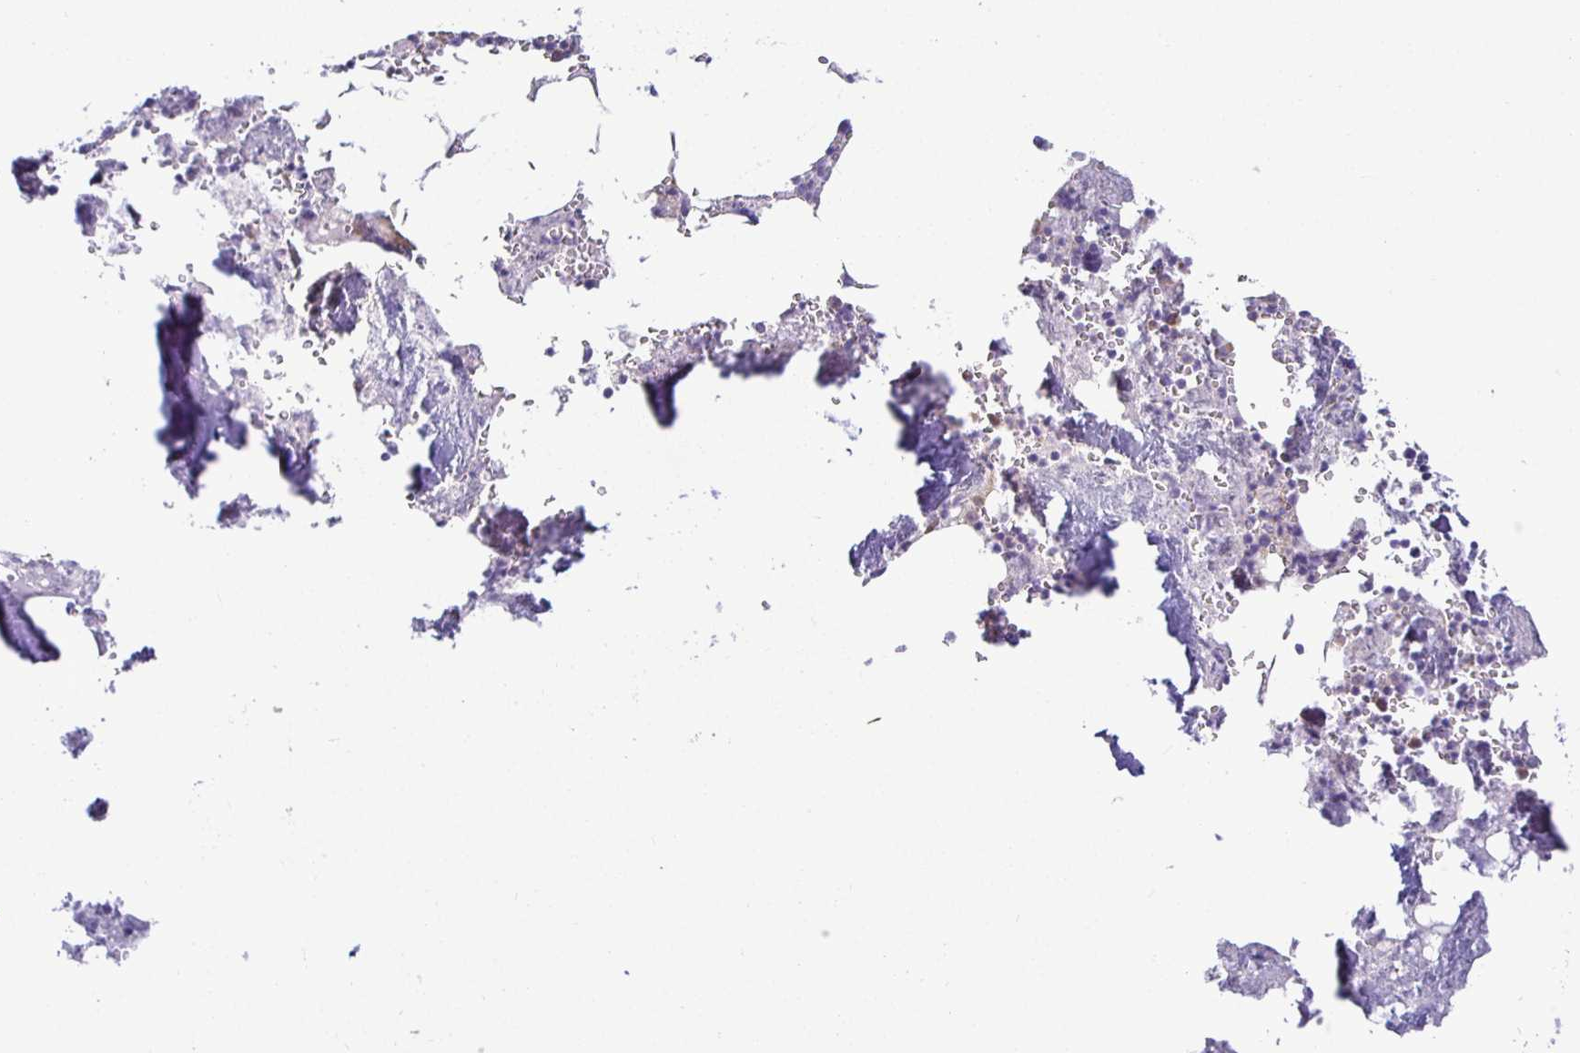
{"staining": {"intensity": "negative", "quantity": "none", "location": "none"}, "tissue": "bone marrow", "cell_type": "Hematopoietic cells", "image_type": "normal", "snomed": [{"axis": "morphology", "description": "Normal tissue, NOS"}, {"axis": "topography", "description": "Bone marrow"}], "caption": "Immunohistochemical staining of benign bone marrow reveals no significant positivity in hematopoietic cells. (DAB (3,3'-diaminobenzidine) IHC, high magnification).", "gene": "SIRPA", "patient": {"sex": "male", "age": 54}}